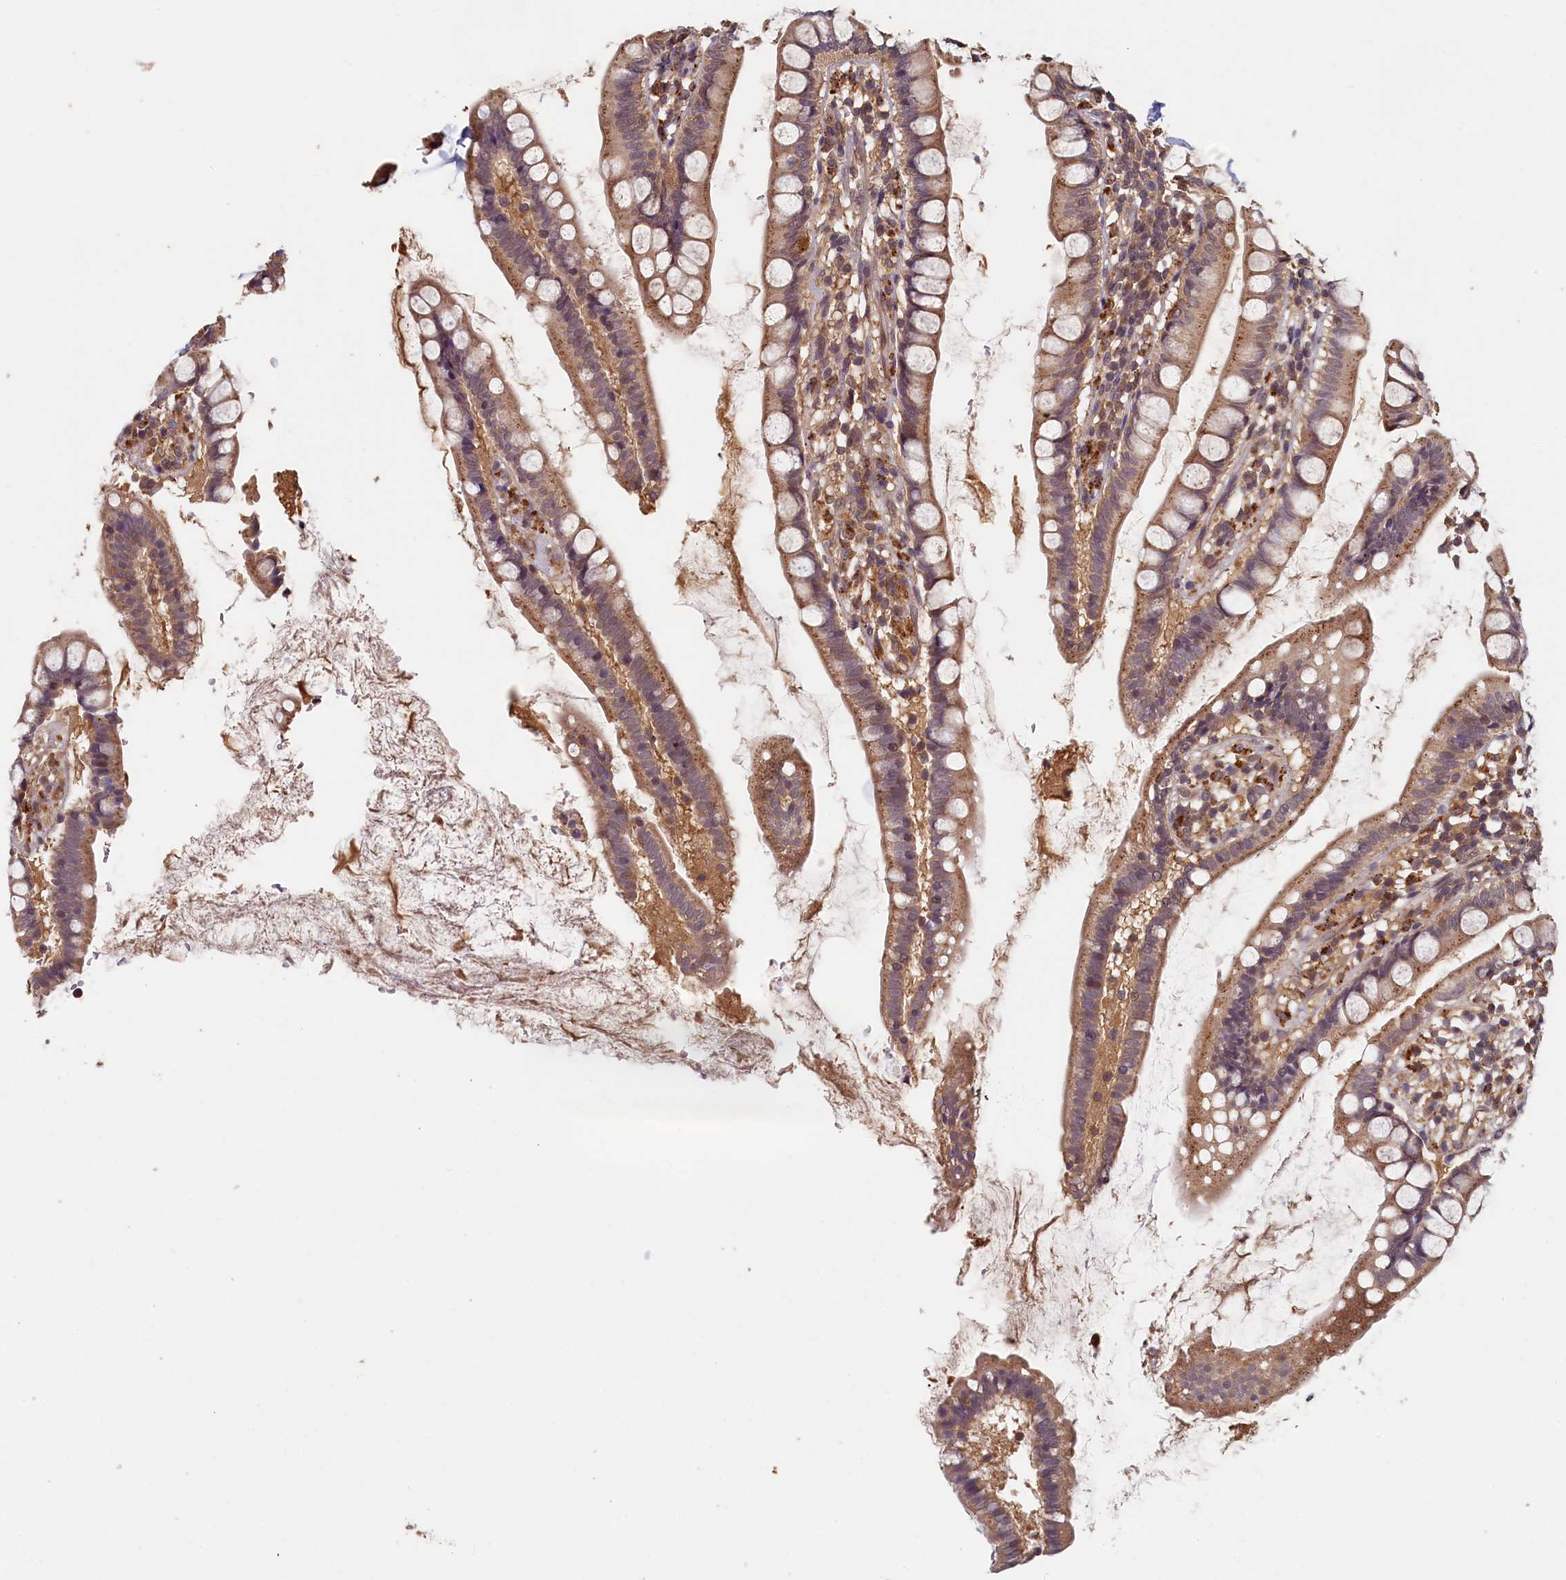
{"staining": {"intensity": "moderate", "quantity": ">75%", "location": "cytoplasmic/membranous"}, "tissue": "small intestine", "cell_type": "Glandular cells", "image_type": "normal", "snomed": [{"axis": "morphology", "description": "Normal tissue, NOS"}, {"axis": "topography", "description": "Small intestine"}], "caption": "Protein expression analysis of unremarkable human small intestine reveals moderate cytoplasmic/membranous expression in about >75% of glandular cells. (brown staining indicates protein expression, while blue staining denotes nuclei).", "gene": "NUBP2", "patient": {"sex": "female", "age": 84}}